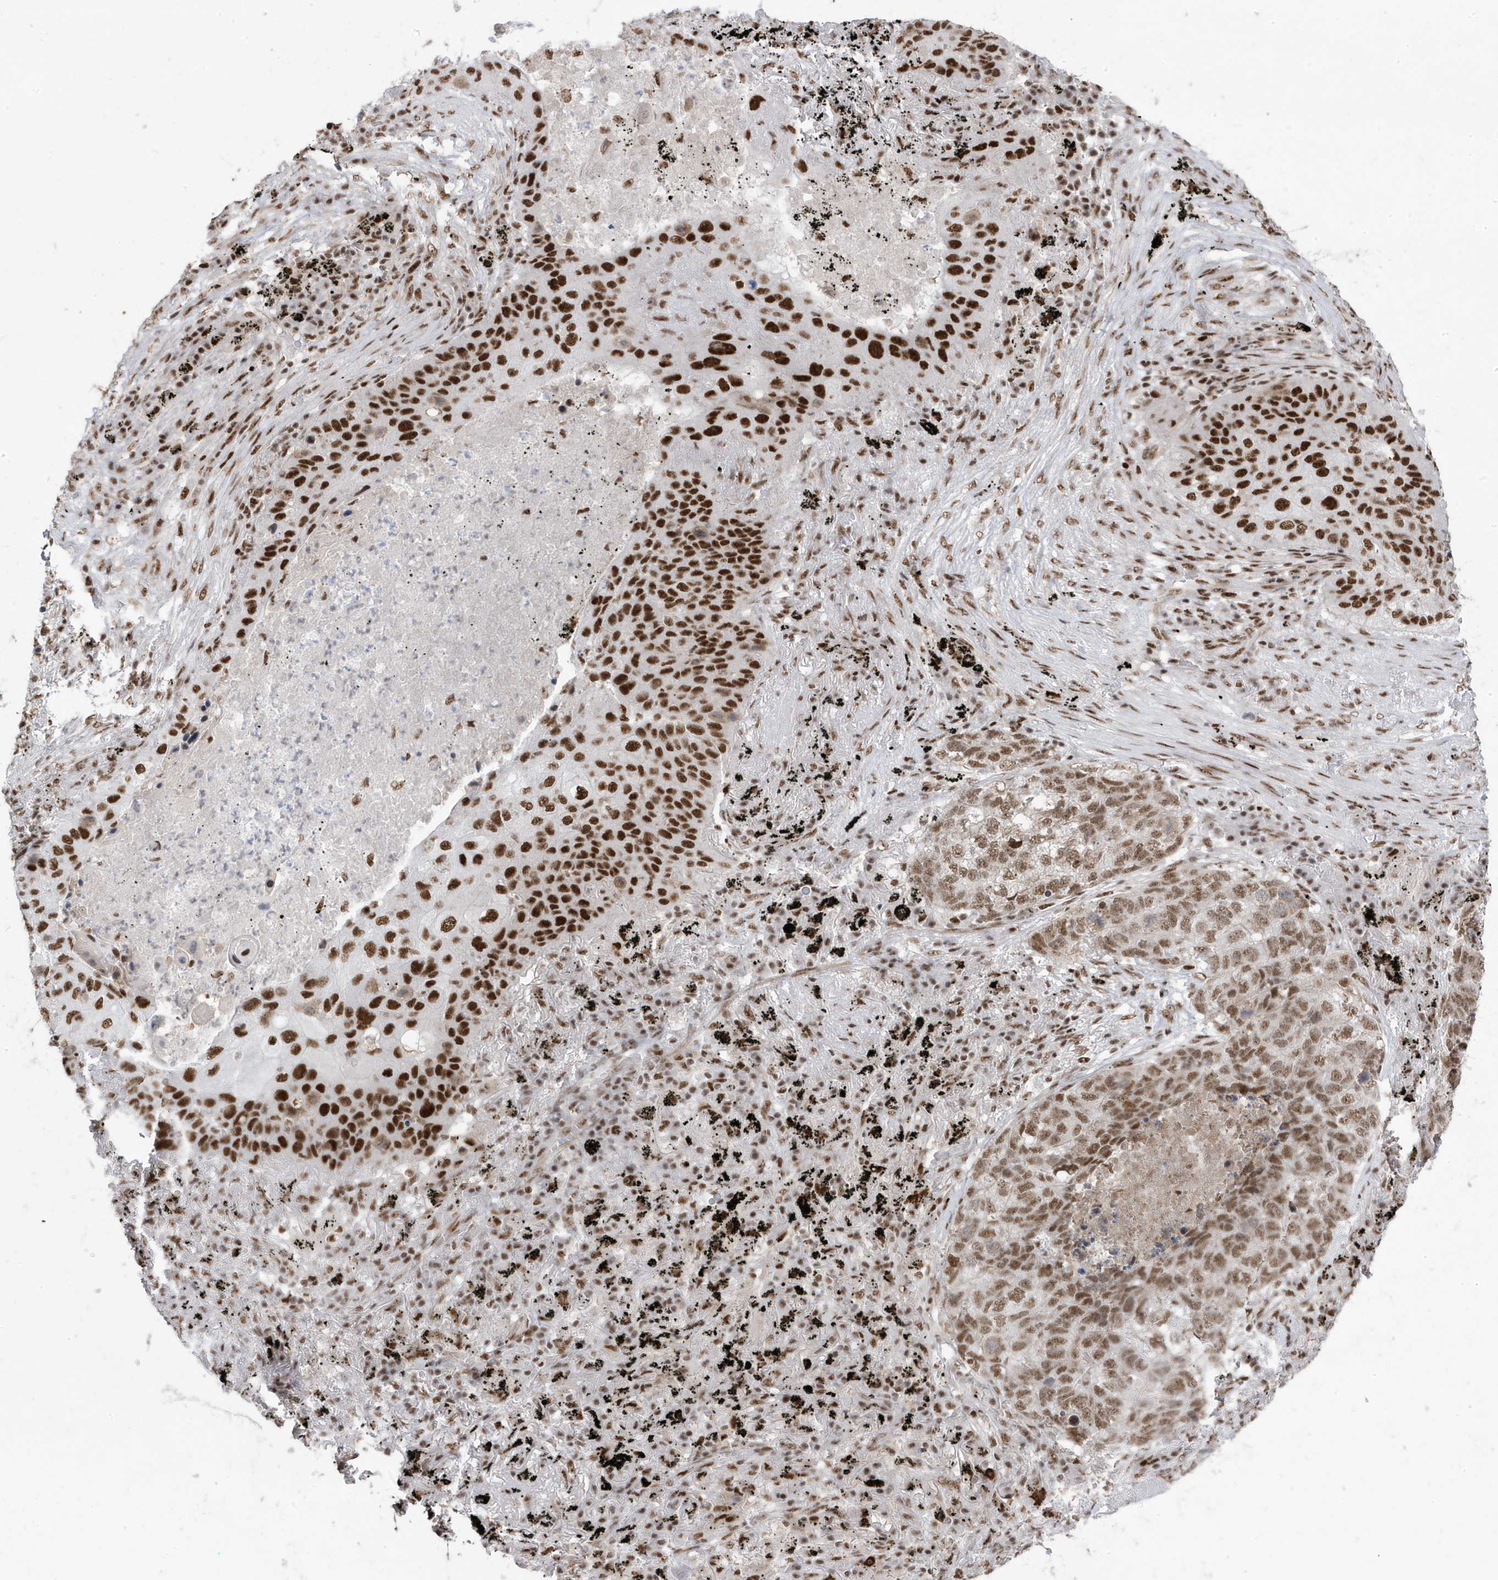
{"staining": {"intensity": "strong", "quantity": ">75%", "location": "nuclear"}, "tissue": "lung cancer", "cell_type": "Tumor cells", "image_type": "cancer", "snomed": [{"axis": "morphology", "description": "Squamous cell carcinoma, NOS"}, {"axis": "topography", "description": "Lung"}], "caption": "Strong nuclear protein staining is appreciated in about >75% of tumor cells in lung cancer.", "gene": "MTREX", "patient": {"sex": "female", "age": 63}}